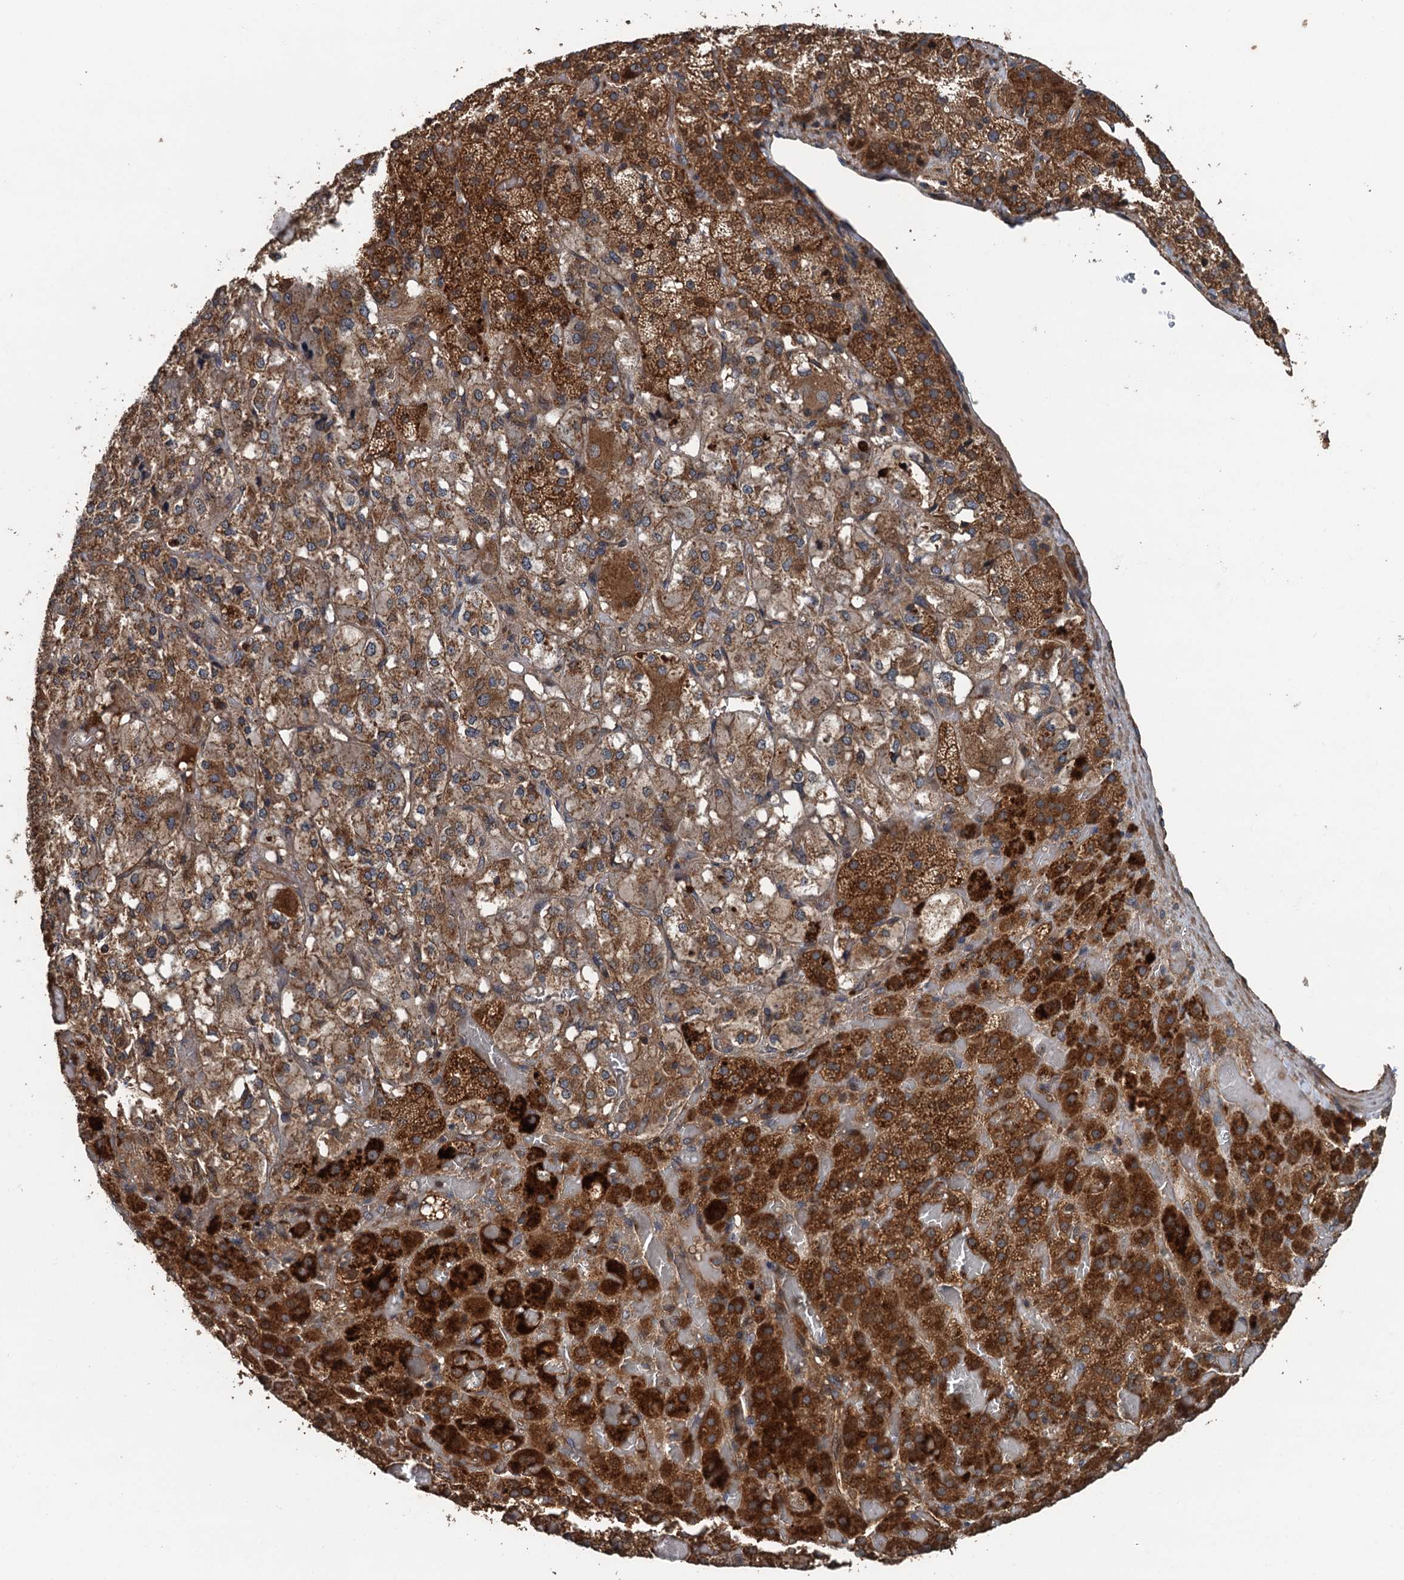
{"staining": {"intensity": "strong", "quantity": ">75%", "location": "cytoplasmic/membranous"}, "tissue": "adrenal gland", "cell_type": "Glandular cells", "image_type": "normal", "snomed": [{"axis": "morphology", "description": "Normal tissue, NOS"}, {"axis": "topography", "description": "Adrenal gland"}], "caption": "Adrenal gland was stained to show a protein in brown. There is high levels of strong cytoplasmic/membranous expression in about >75% of glandular cells. (brown staining indicates protein expression, while blue staining denotes nuclei).", "gene": "BORCS5", "patient": {"sex": "female", "age": 59}}